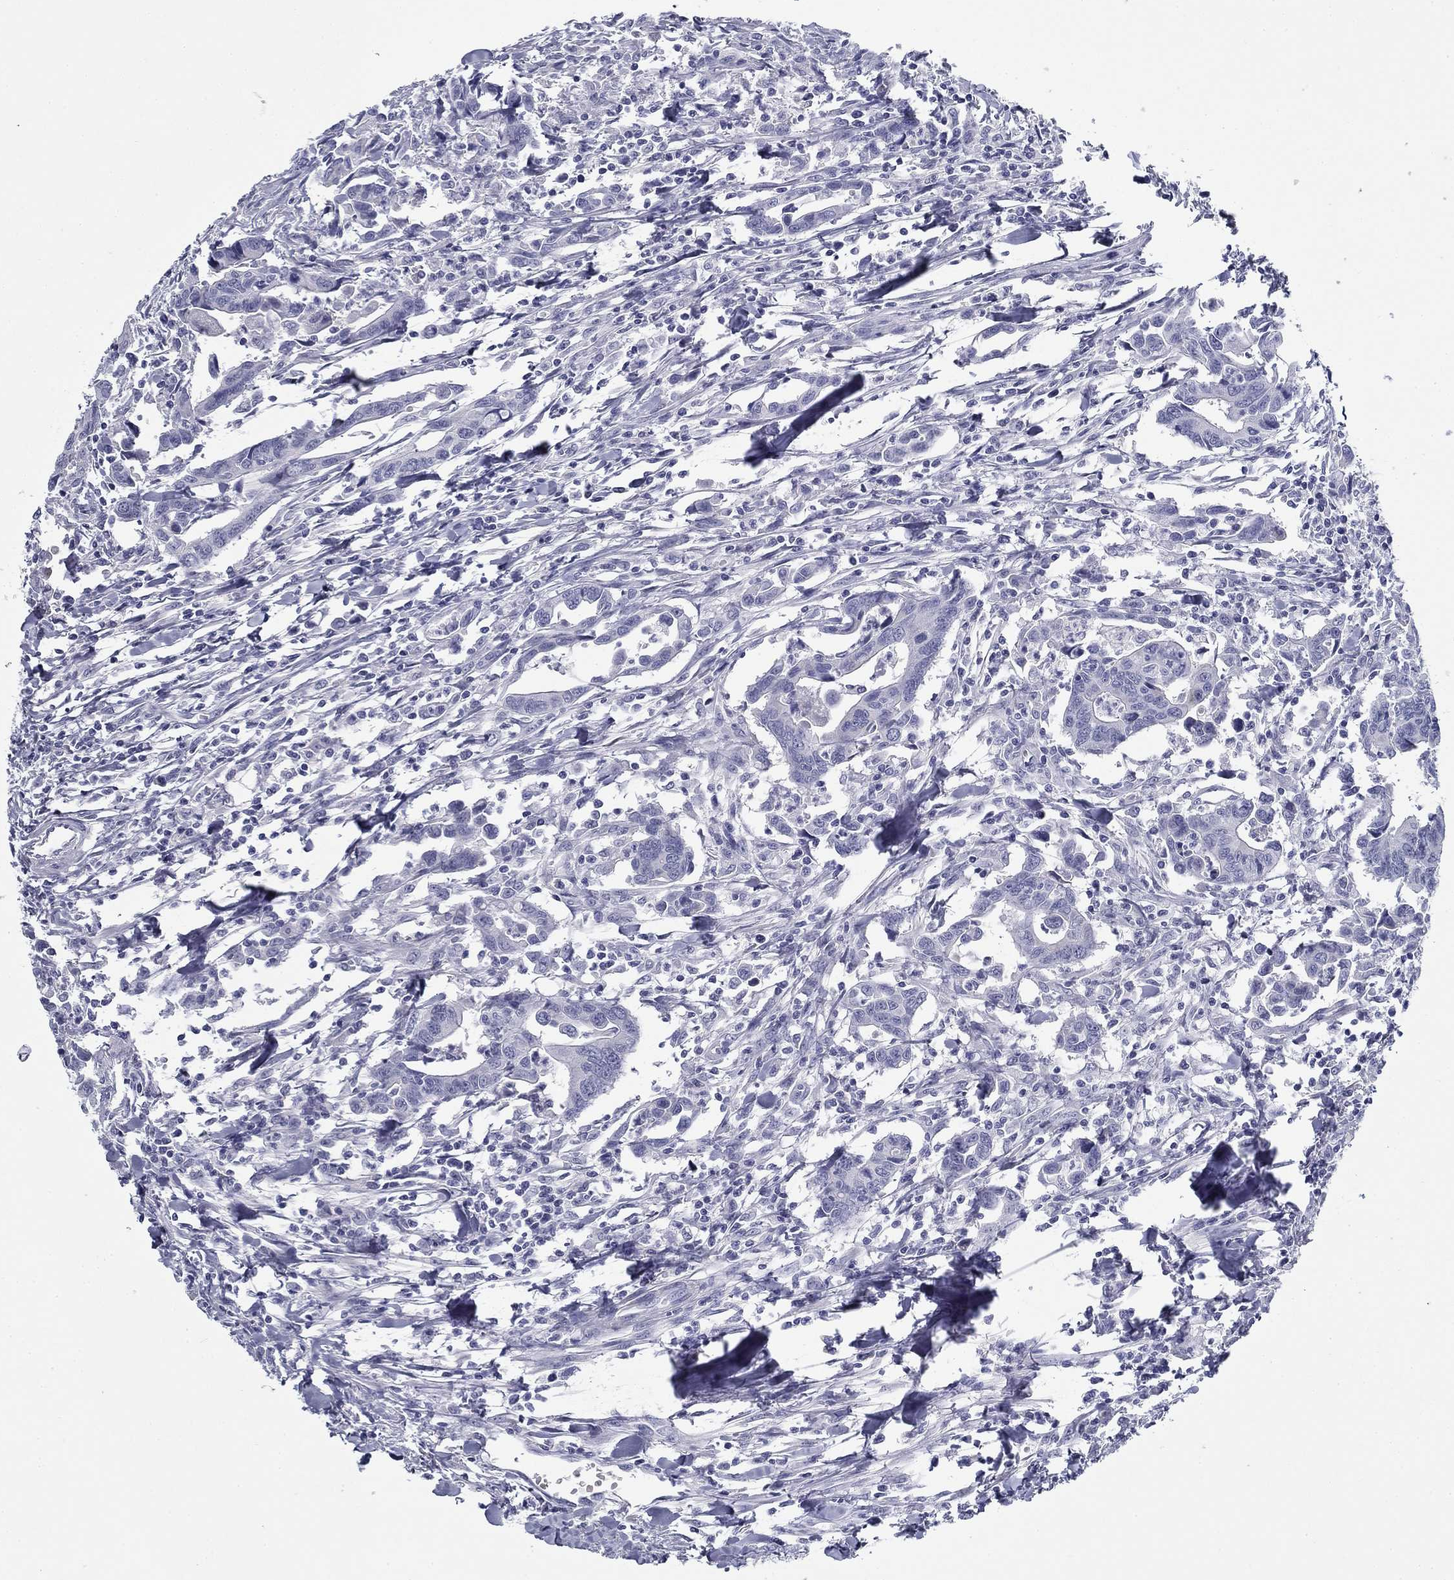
{"staining": {"intensity": "negative", "quantity": "none", "location": "none"}, "tissue": "colorectal cancer", "cell_type": "Tumor cells", "image_type": "cancer", "snomed": [{"axis": "morphology", "description": "Adenocarcinoma, NOS"}, {"axis": "topography", "description": "Rectum"}], "caption": "This photomicrograph is of adenocarcinoma (colorectal) stained with immunohistochemistry (IHC) to label a protein in brown with the nuclei are counter-stained blue. There is no positivity in tumor cells.", "gene": "ZP2", "patient": {"sex": "male", "age": 67}}